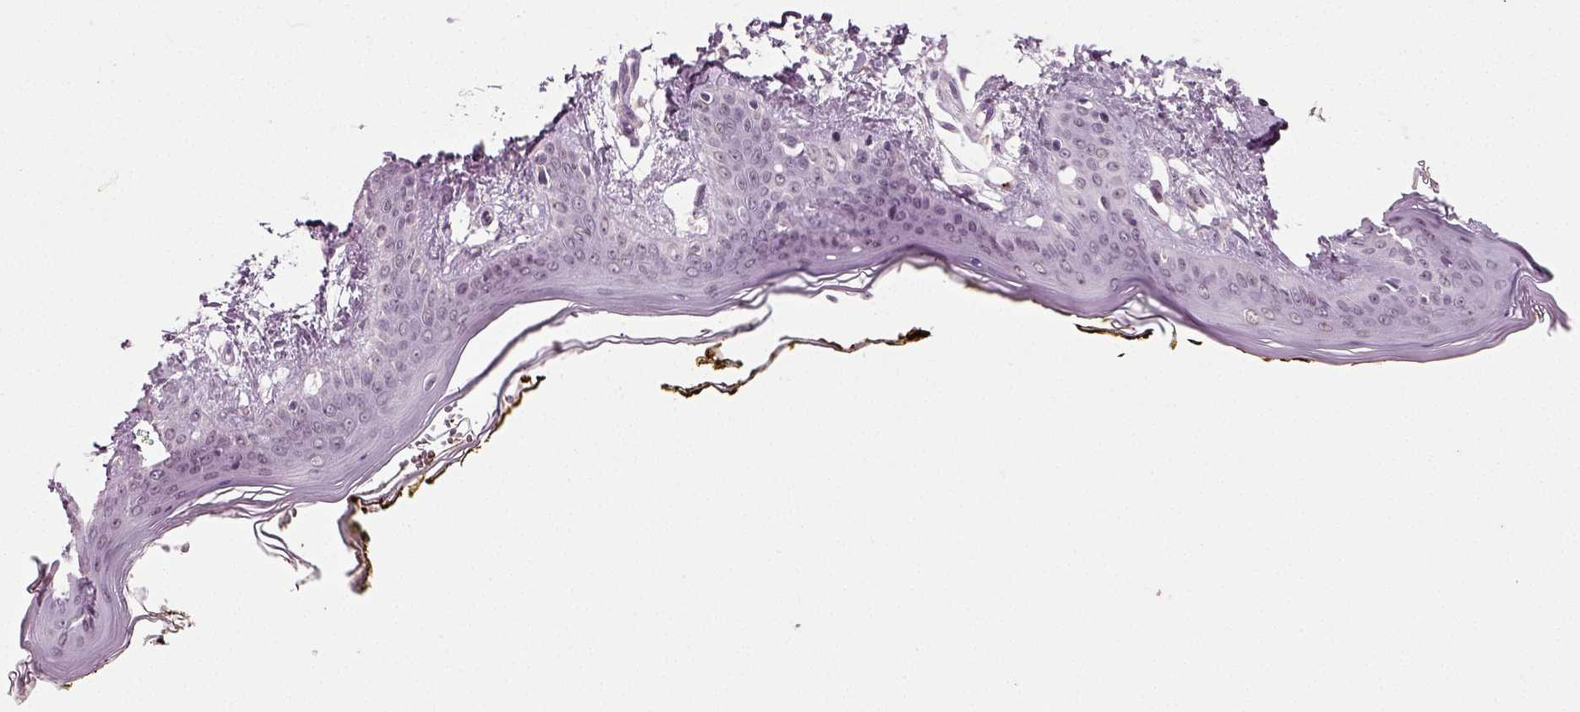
{"staining": {"intensity": "negative", "quantity": "none", "location": "none"}, "tissue": "skin", "cell_type": "Fibroblasts", "image_type": "normal", "snomed": [{"axis": "morphology", "description": "Normal tissue, NOS"}, {"axis": "topography", "description": "Skin"}], "caption": "This image is of unremarkable skin stained with IHC to label a protein in brown with the nuclei are counter-stained blue. There is no staining in fibroblasts. (DAB (3,3'-diaminobenzidine) IHC visualized using brightfield microscopy, high magnification).", "gene": "SYNGAP1", "patient": {"sex": "female", "age": 34}}